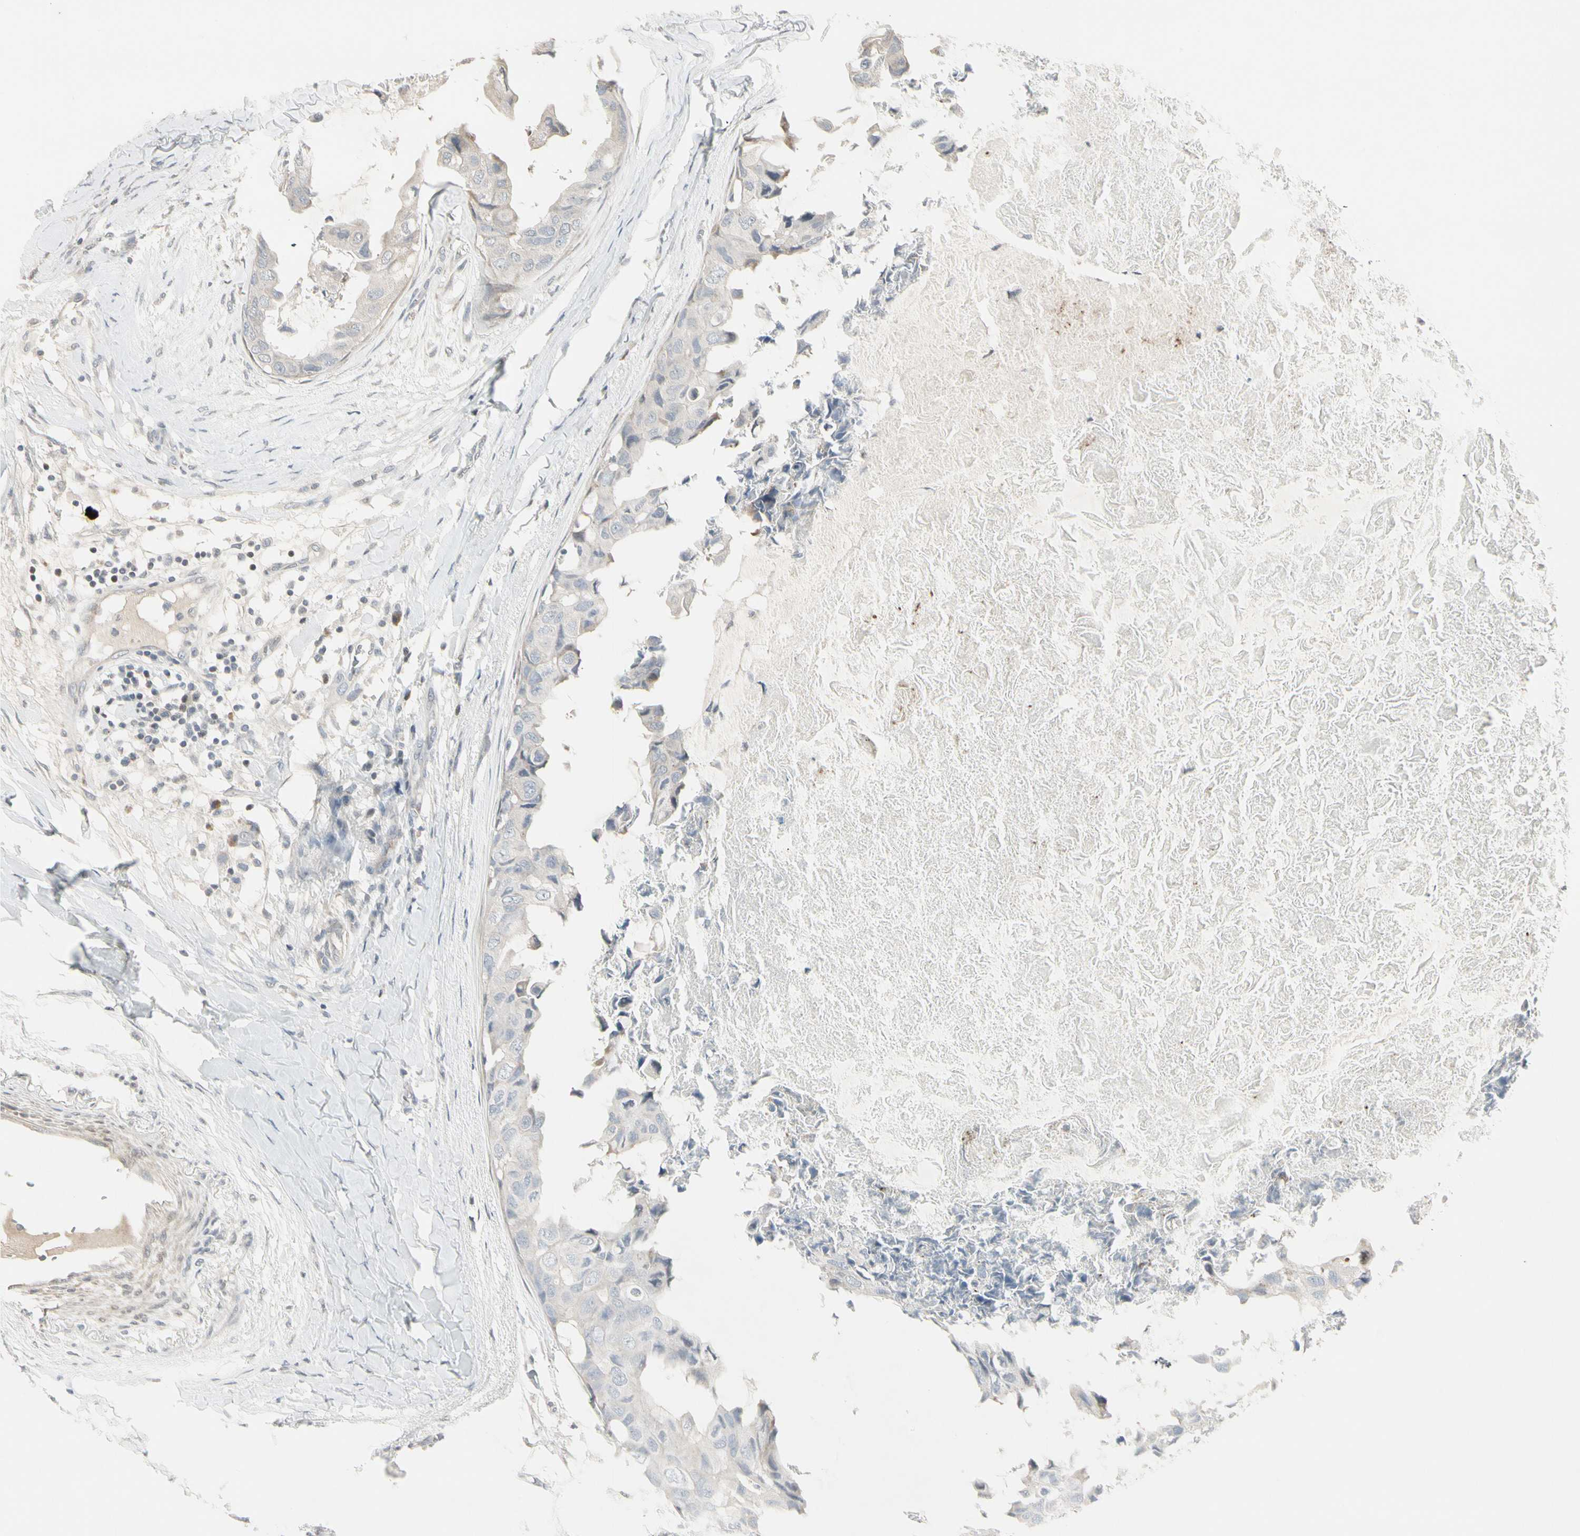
{"staining": {"intensity": "negative", "quantity": "none", "location": "none"}, "tissue": "breast cancer", "cell_type": "Tumor cells", "image_type": "cancer", "snomed": [{"axis": "morphology", "description": "Duct carcinoma"}, {"axis": "topography", "description": "Breast"}], "caption": "Human breast cancer (intraductal carcinoma) stained for a protein using IHC displays no positivity in tumor cells.", "gene": "DMPK", "patient": {"sex": "female", "age": 40}}